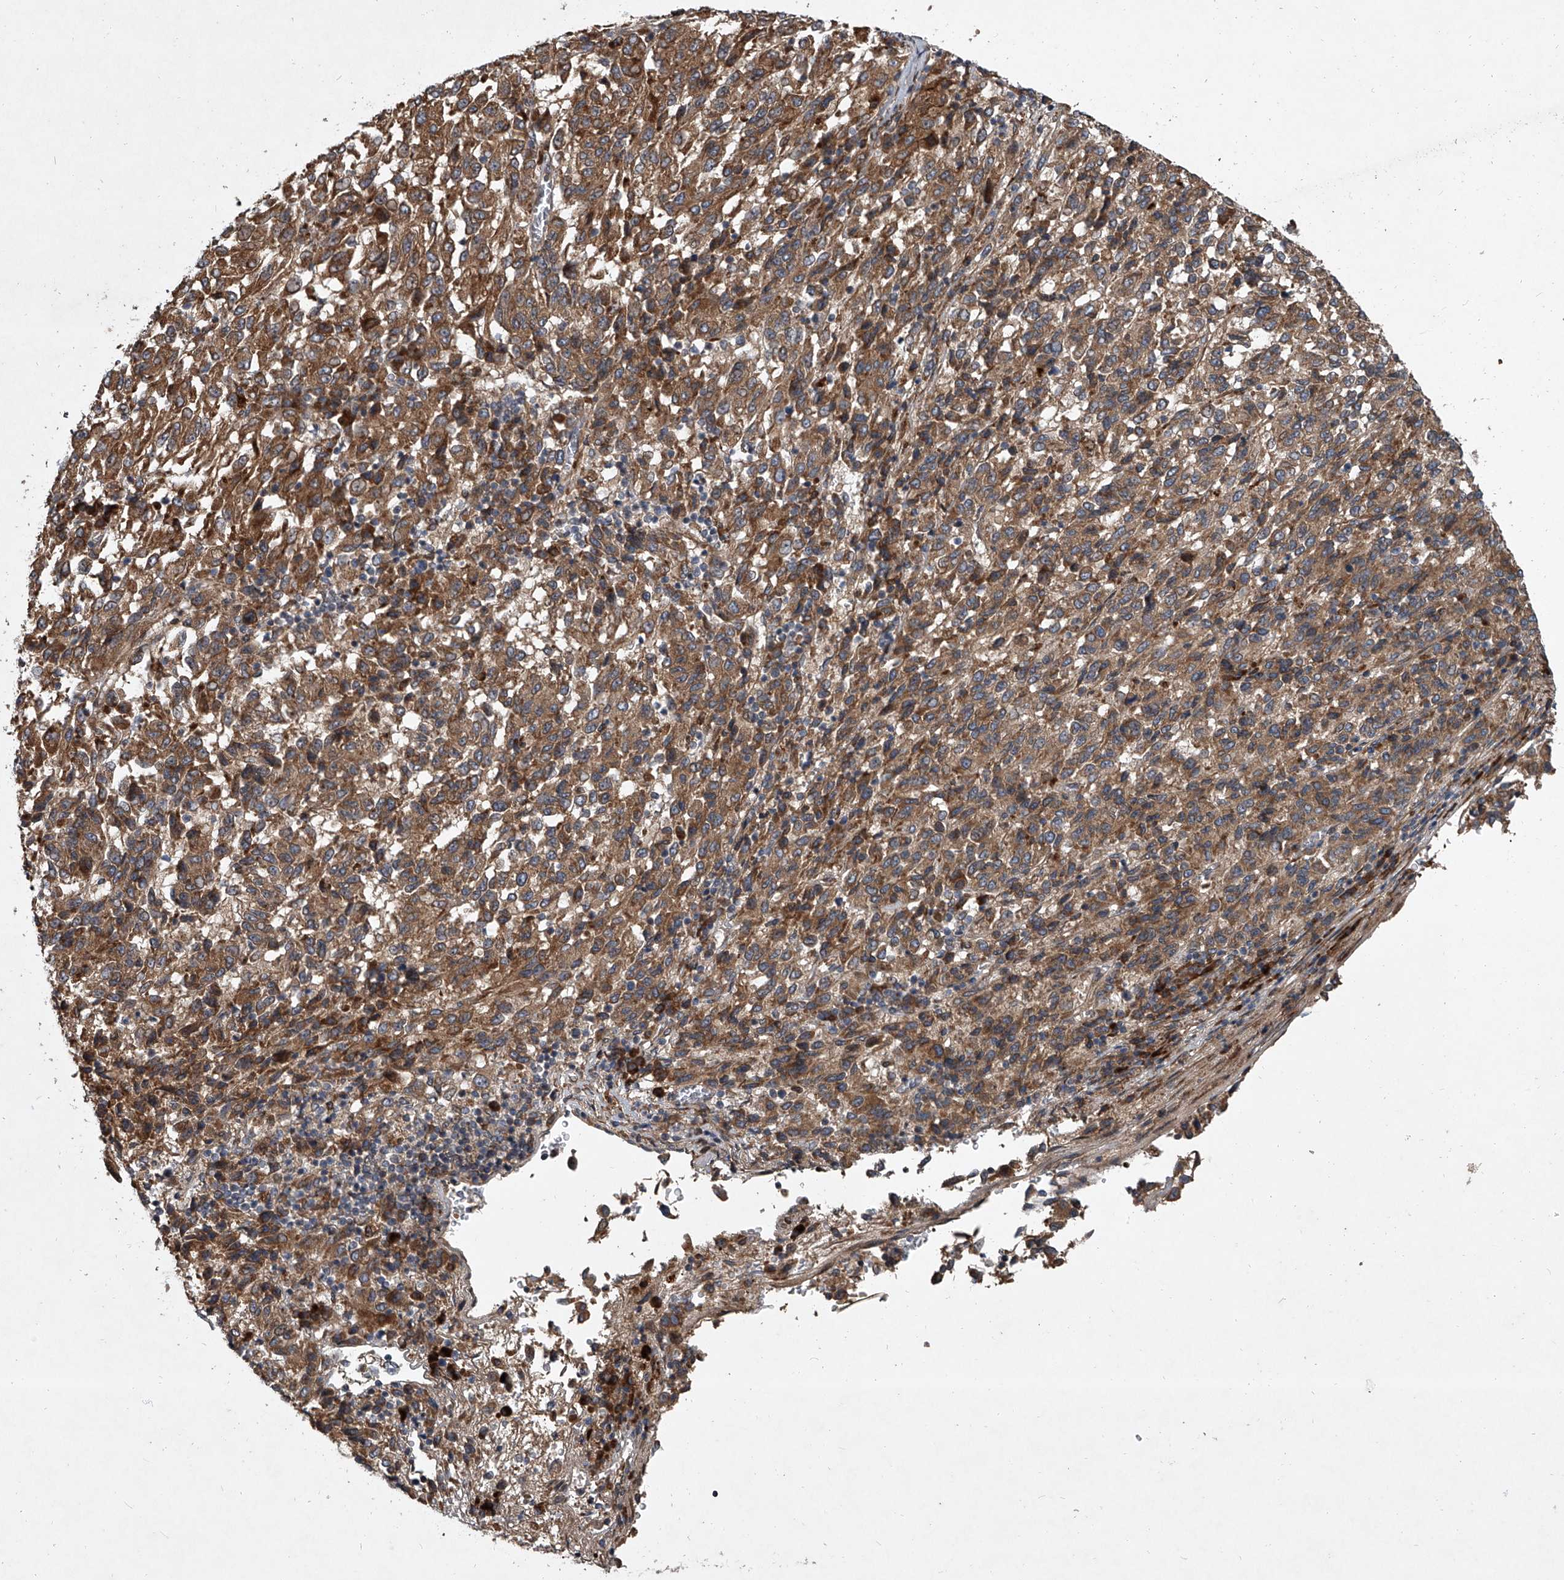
{"staining": {"intensity": "moderate", "quantity": ">75%", "location": "cytoplasmic/membranous"}, "tissue": "melanoma", "cell_type": "Tumor cells", "image_type": "cancer", "snomed": [{"axis": "morphology", "description": "Malignant melanoma, Metastatic site"}, {"axis": "topography", "description": "Lung"}], "caption": "About >75% of tumor cells in human malignant melanoma (metastatic site) reveal moderate cytoplasmic/membranous protein positivity as visualized by brown immunohistochemical staining.", "gene": "EVA1C", "patient": {"sex": "male", "age": 64}}